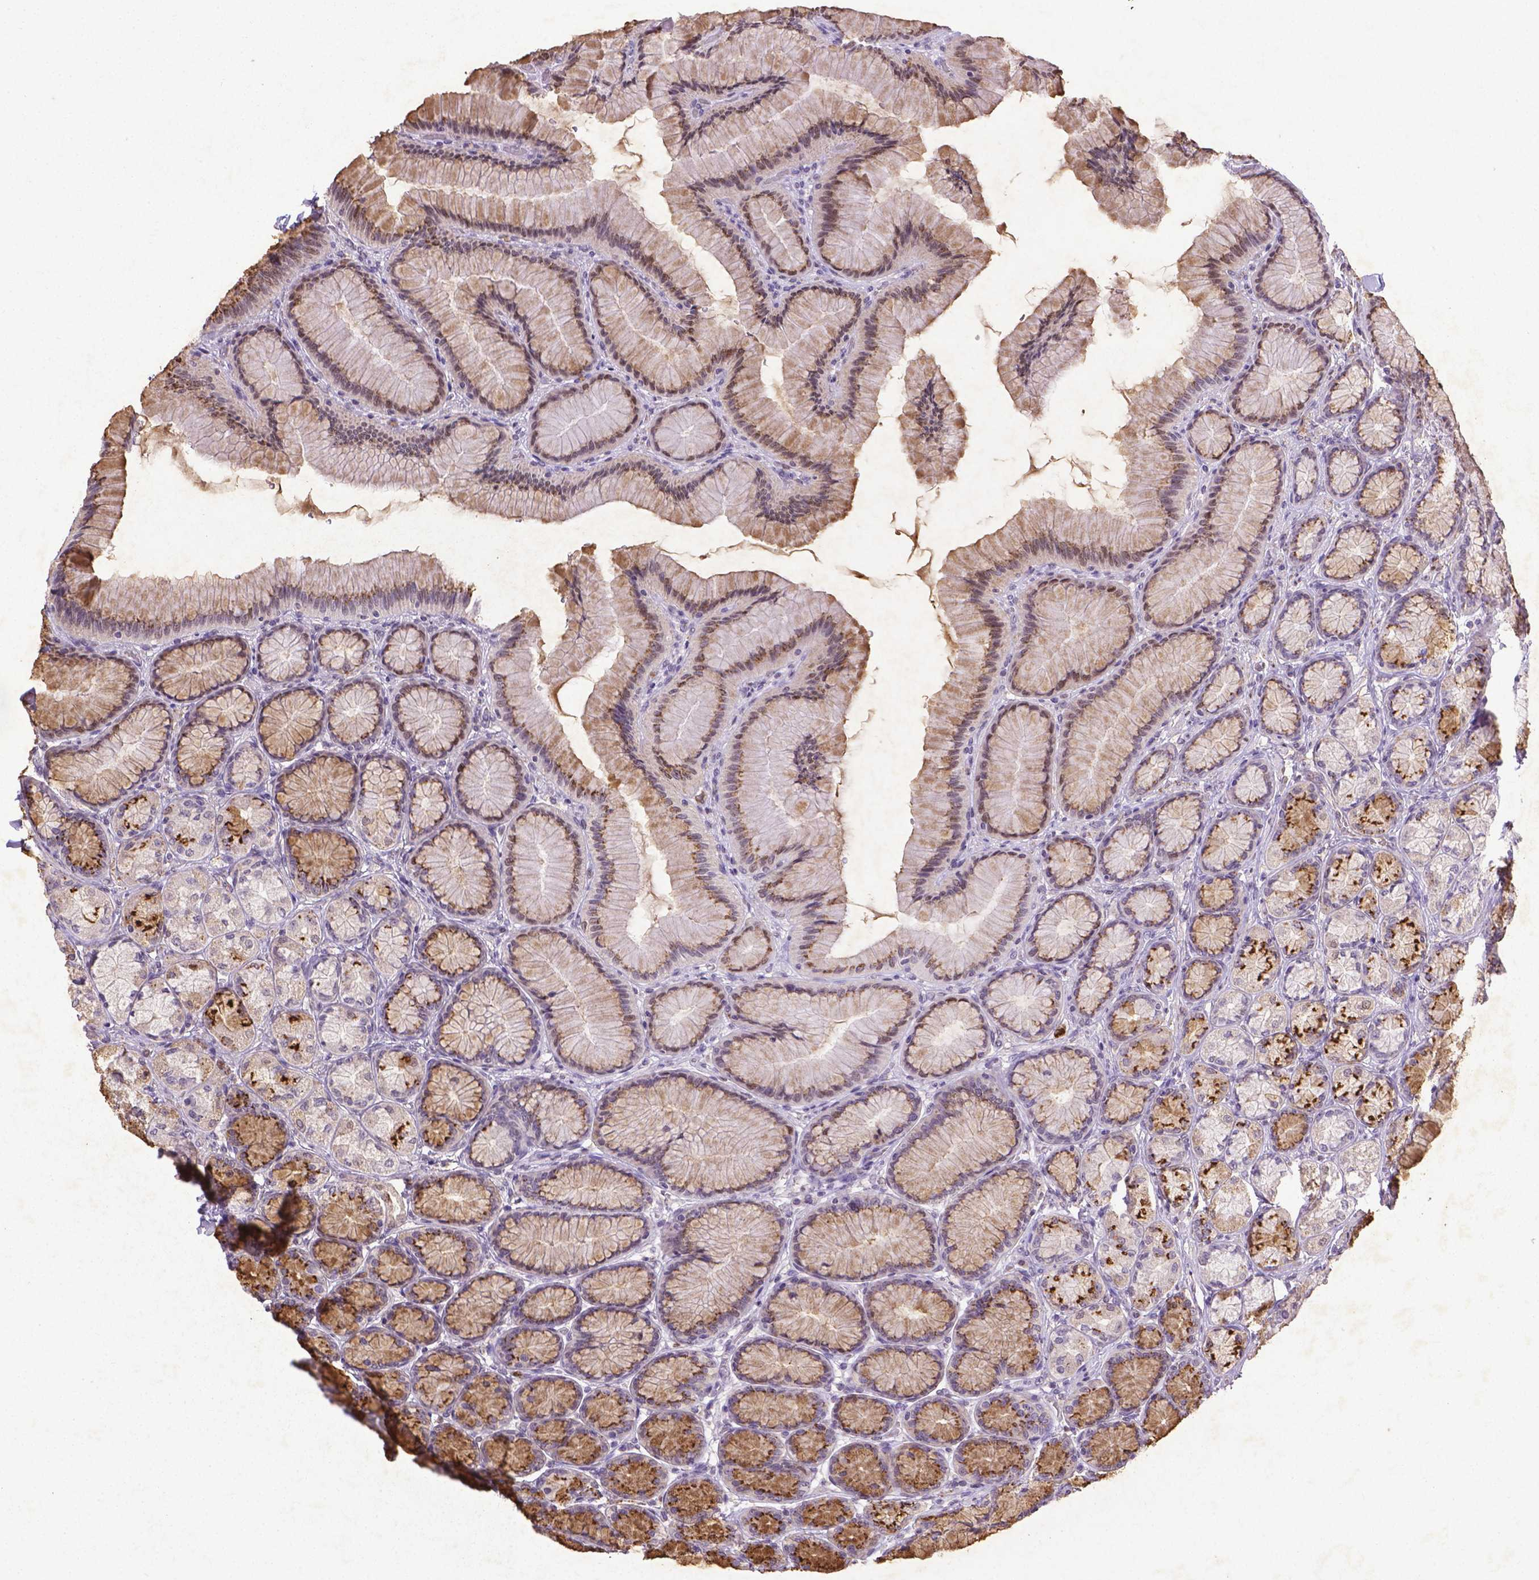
{"staining": {"intensity": "strong", "quantity": "<25%", "location": "cytoplasmic/membranous,nuclear"}, "tissue": "stomach", "cell_type": "Glandular cells", "image_type": "normal", "snomed": [{"axis": "morphology", "description": "Normal tissue, NOS"}, {"axis": "morphology", "description": "Adenocarcinoma, NOS"}, {"axis": "morphology", "description": "Adenocarcinoma, High grade"}, {"axis": "topography", "description": "Stomach, upper"}, {"axis": "topography", "description": "Stomach"}], "caption": "An IHC micrograph of normal tissue is shown. Protein staining in brown labels strong cytoplasmic/membranous,nuclear positivity in stomach within glandular cells.", "gene": "CDKN1A", "patient": {"sex": "female", "age": 65}}